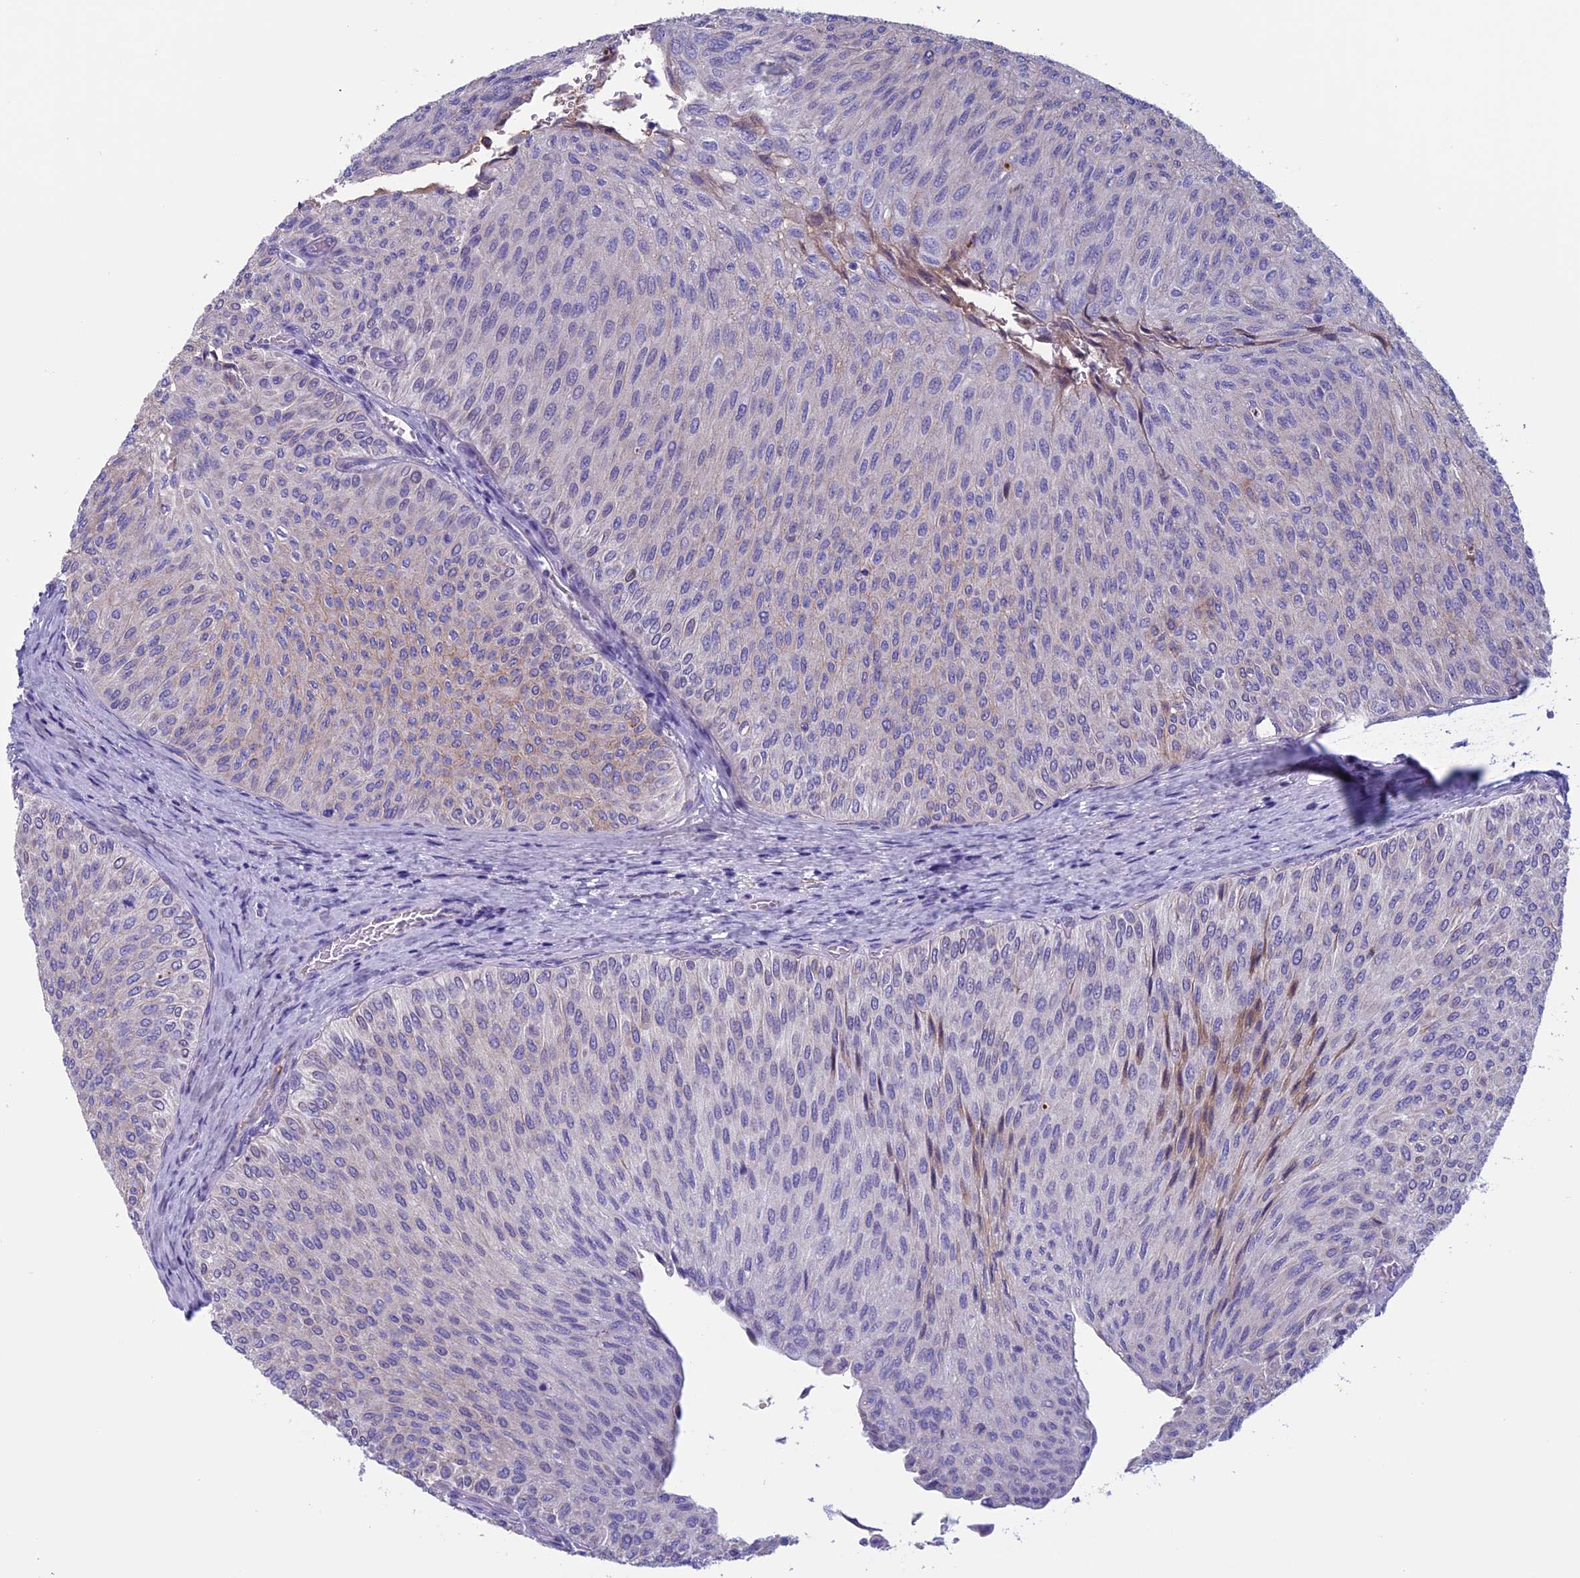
{"staining": {"intensity": "negative", "quantity": "none", "location": "none"}, "tissue": "urothelial cancer", "cell_type": "Tumor cells", "image_type": "cancer", "snomed": [{"axis": "morphology", "description": "Urothelial carcinoma, Low grade"}, {"axis": "topography", "description": "Urinary bladder"}], "caption": "This is a photomicrograph of immunohistochemistry staining of urothelial cancer, which shows no positivity in tumor cells. The staining was performed using DAB (3,3'-diaminobenzidine) to visualize the protein expression in brown, while the nuclei were stained in blue with hematoxylin (Magnification: 20x).", "gene": "ANGPTL2", "patient": {"sex": "male", "age": 78}}